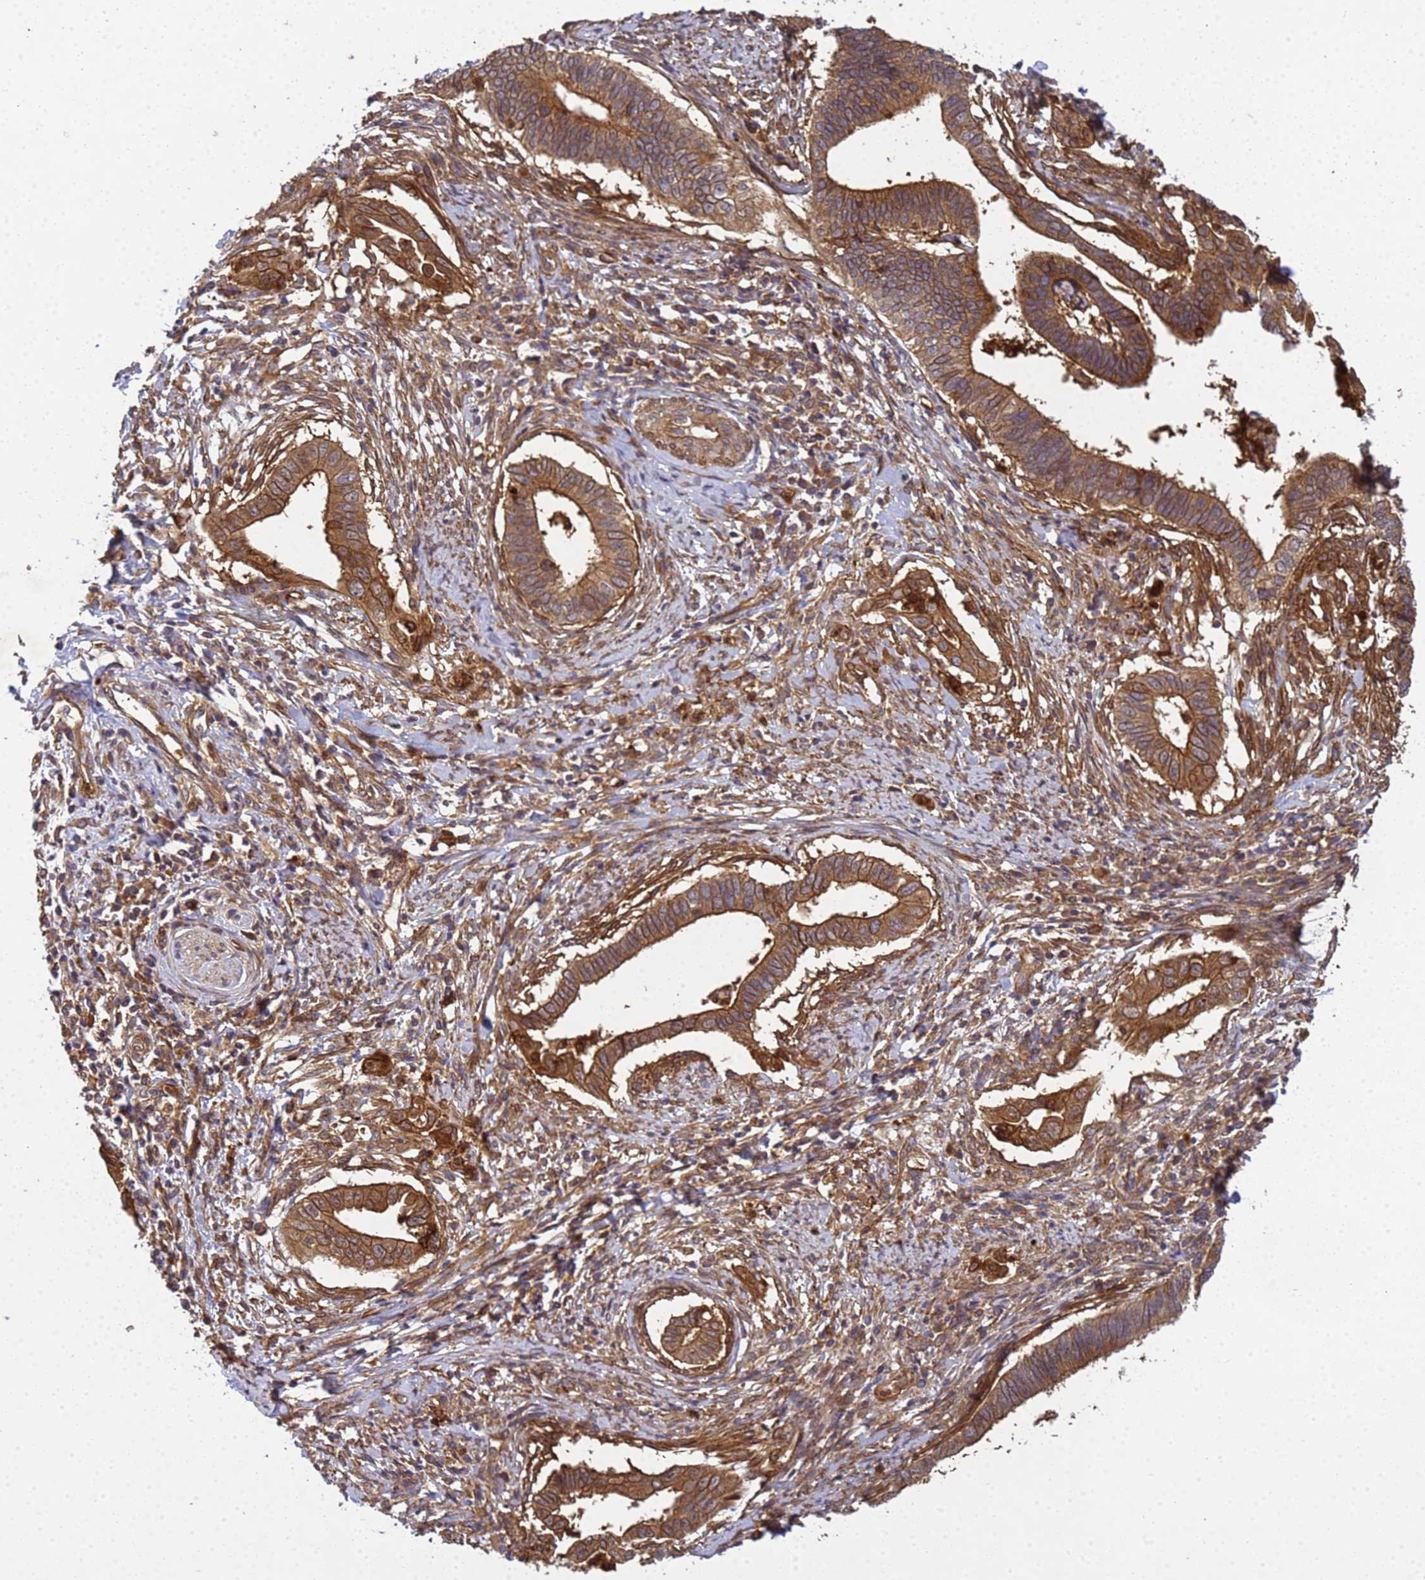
{"staining": {"intensity": "strong", "quantity": ">75%", "location": "cytoplasmic/membranous"}, "tissue": "cervical cancer", "cell_type": "Tumor cells", "image_type": "cancer", "snomed": [{"axis": "morphology", "description": "Adenocarcinoma, NOS"}, {"axis": "topography", "description": "Cervix"}], "caption": "Cervical cancer (adenocarcinoma) stained with a brown dye shows strong cytoplasmic/membranous positive staining in about >75% of tumor cells.", "gene": "C8orf34", "patient": {"sex": "female", "age": 42}}